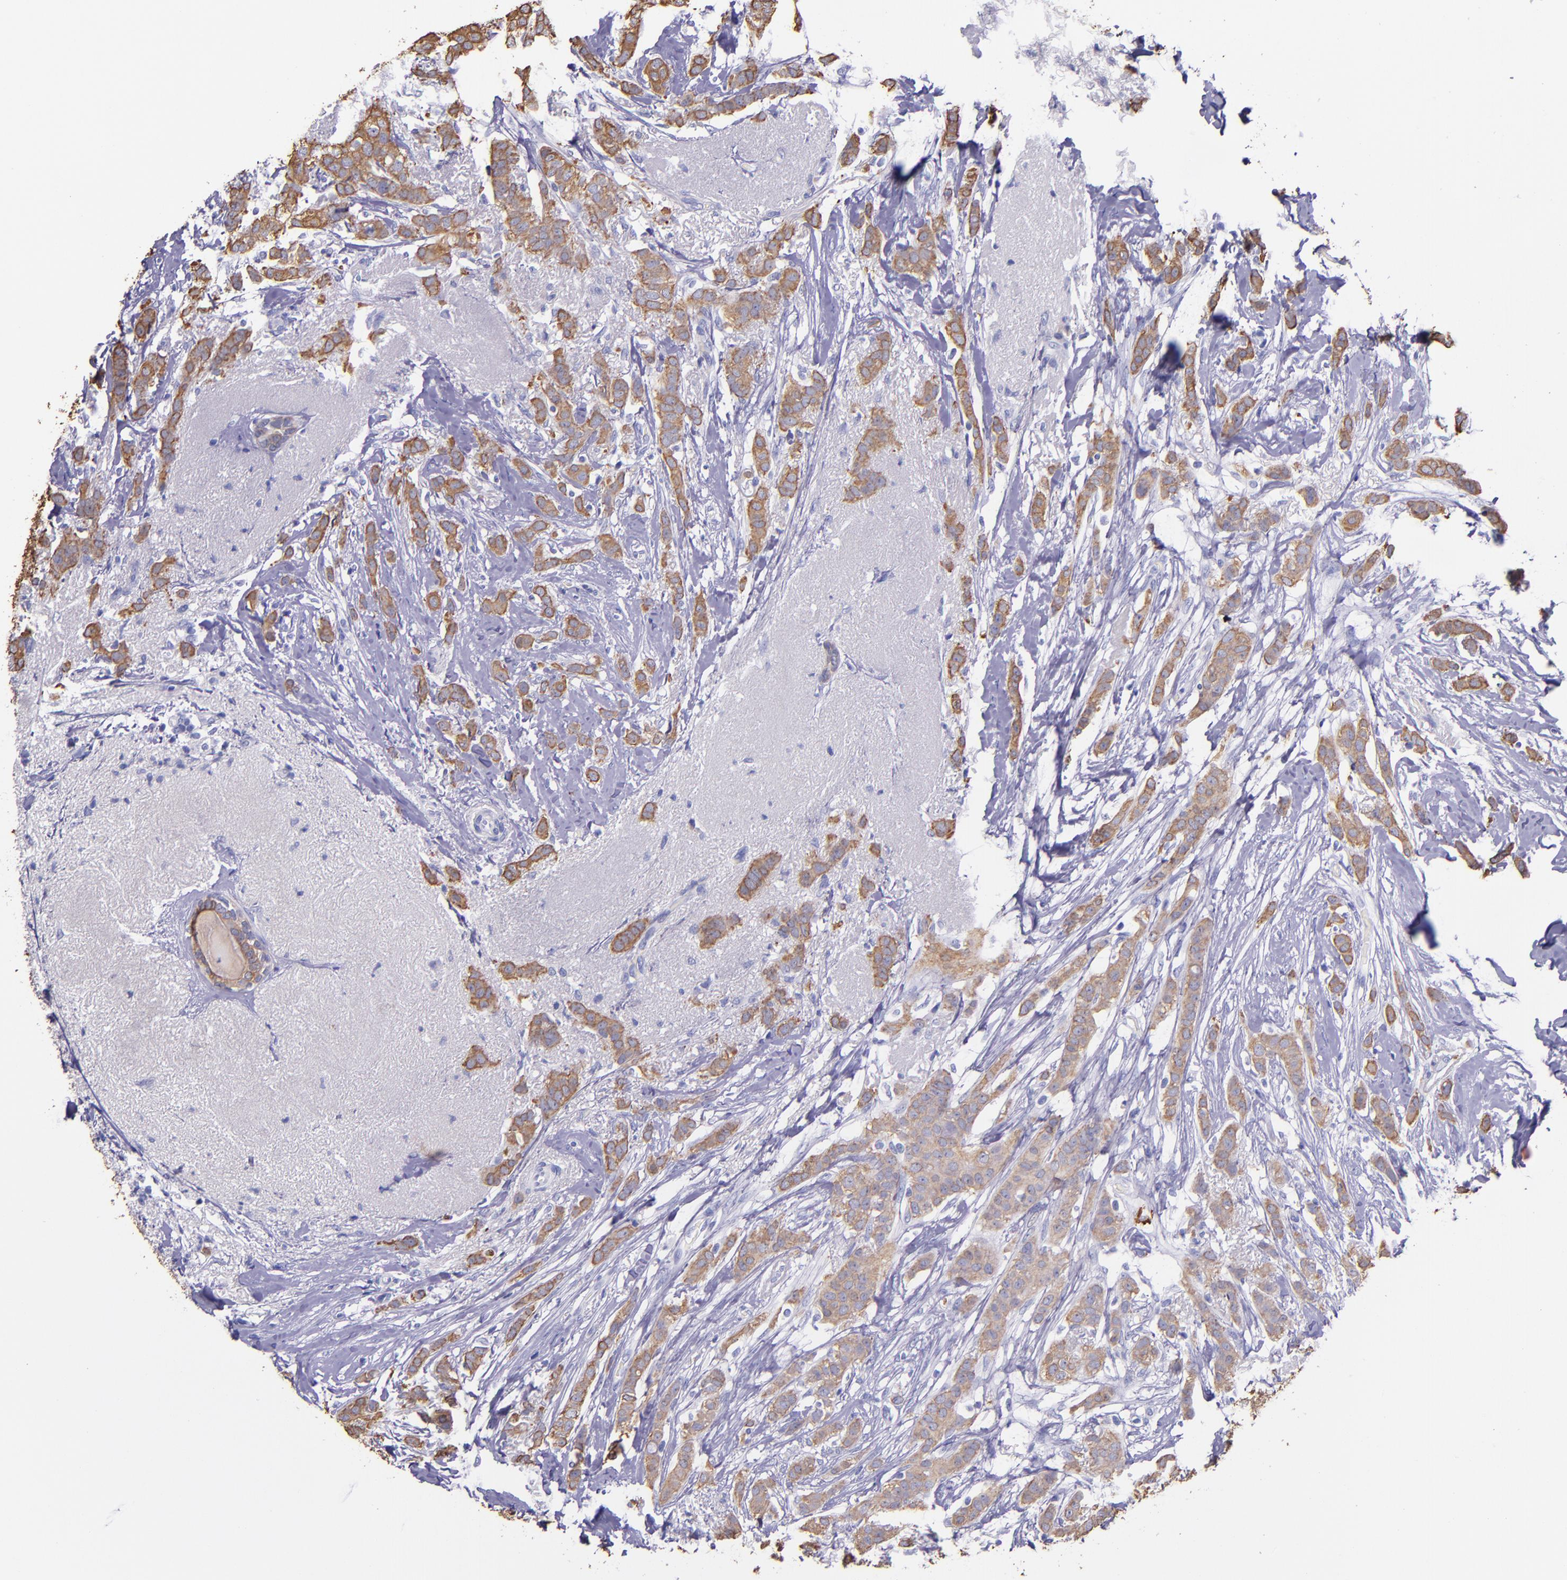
{"staining": {"intensity": "moderate", "quantity": ">75%", "location": "cytoplasmic/membranous"}, "tissue": "breast cancer", "cell_type": "Tumor cells", "image_type": "cancer", "snomed": [{"axis": "morphology", "description": "Lobular carcinoma"}, {"axis": "topography", "description": "Breast"}], "caption": "Tumor cells demonstrate medium levels of moderate cytoplasmic/membranous positivity in about >75% of cells in breast lobular carcinoma.", "gene": "KRT4", "patient": {"sex": "female", "age": 55}}